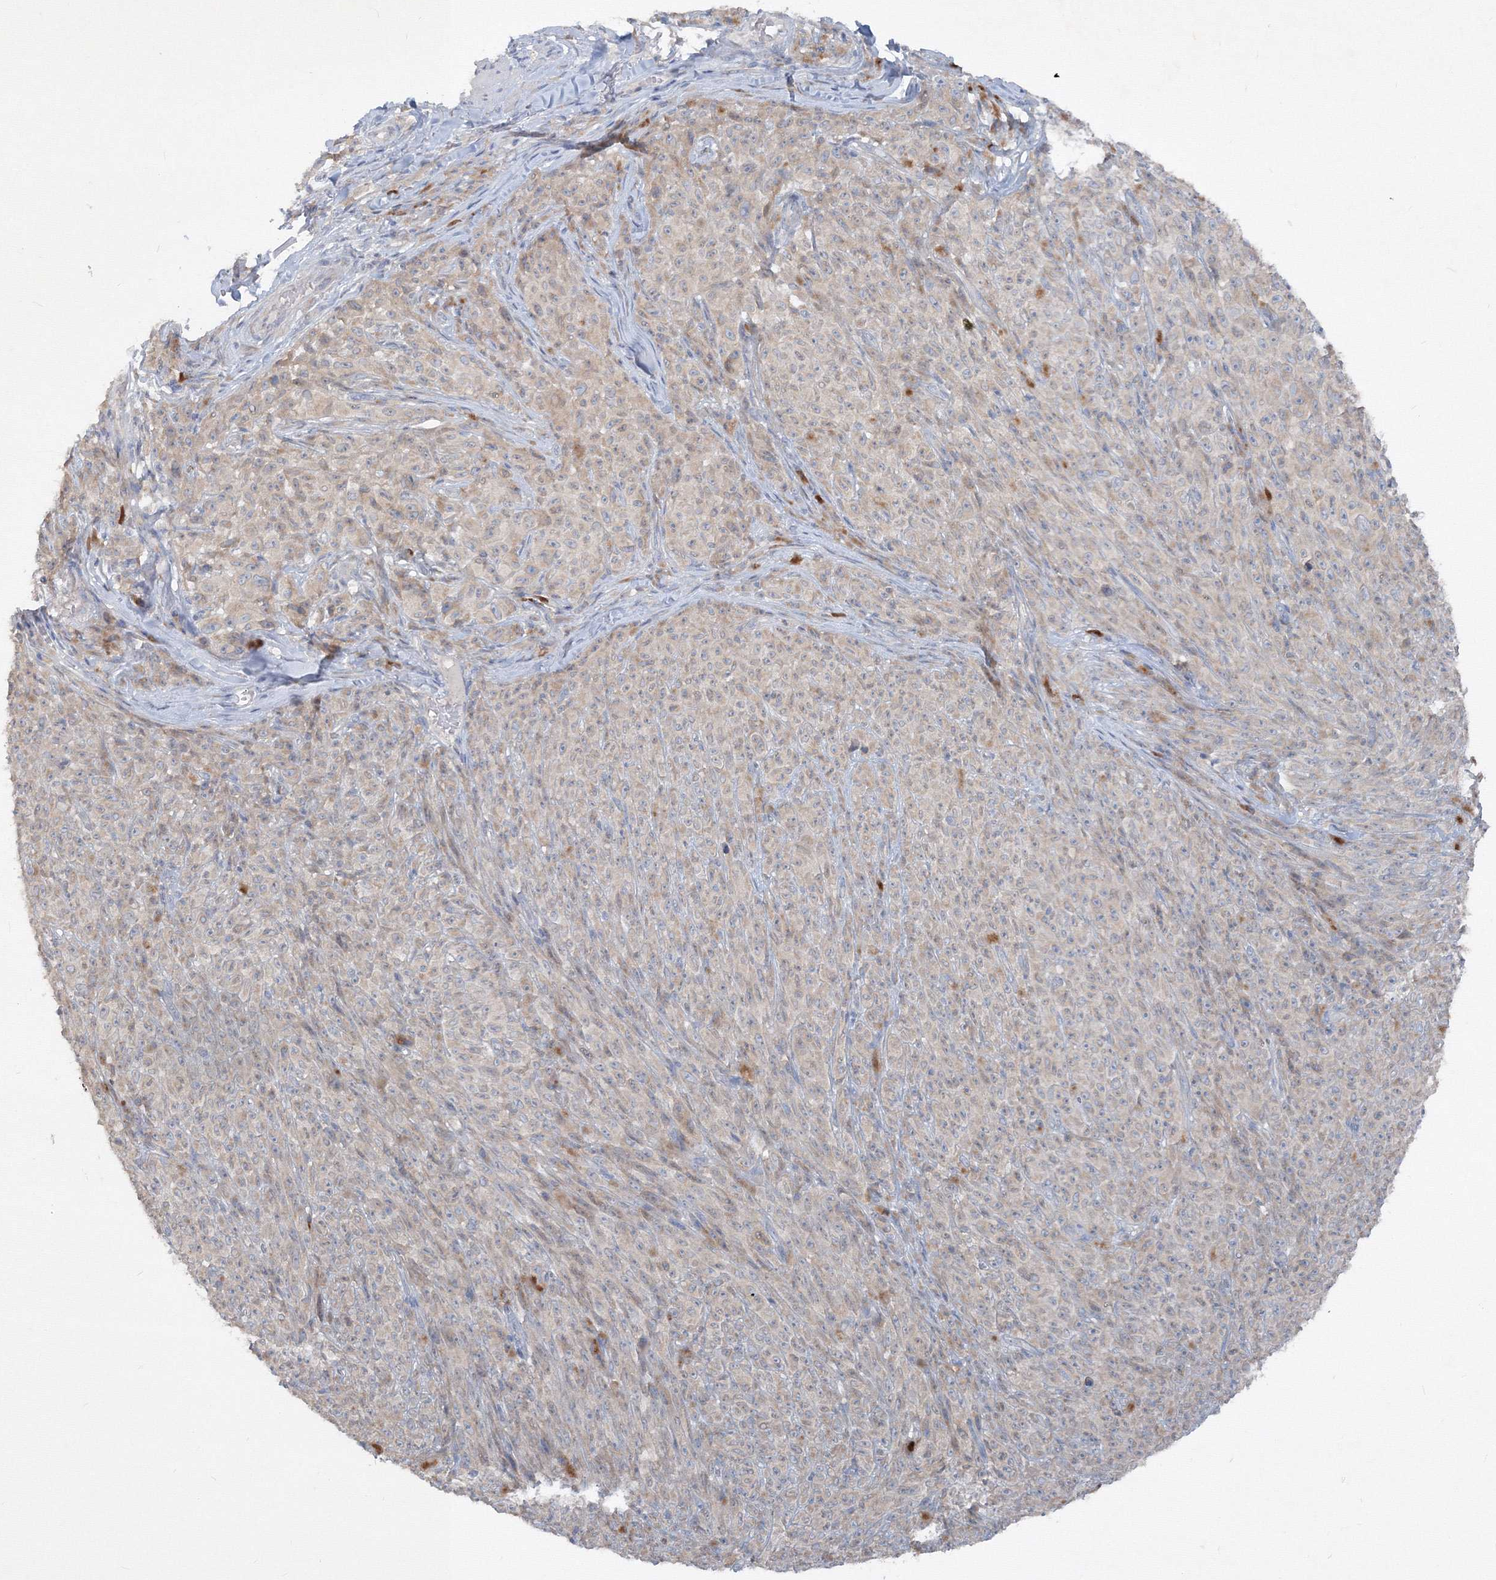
{"staining": {"intensity": "weak", "quantity": "<25%", "location": "cytoplasmic/membranous"}, "tissue": "melanoma", "cell_type": "Tumor cells", "image_type": "cancer", "snomed": [{"axis": "morphology", "description": "Malignant melanoma, NOS"}, {"axis": "topography", "description": "Skin"}], "caption": "Immunohistochemistry (IHC) of malignant melanoma exhibits no staining in tumor cells.", "gene": "IFNAR1", "patient": {"sex": "female", "age": 82}}